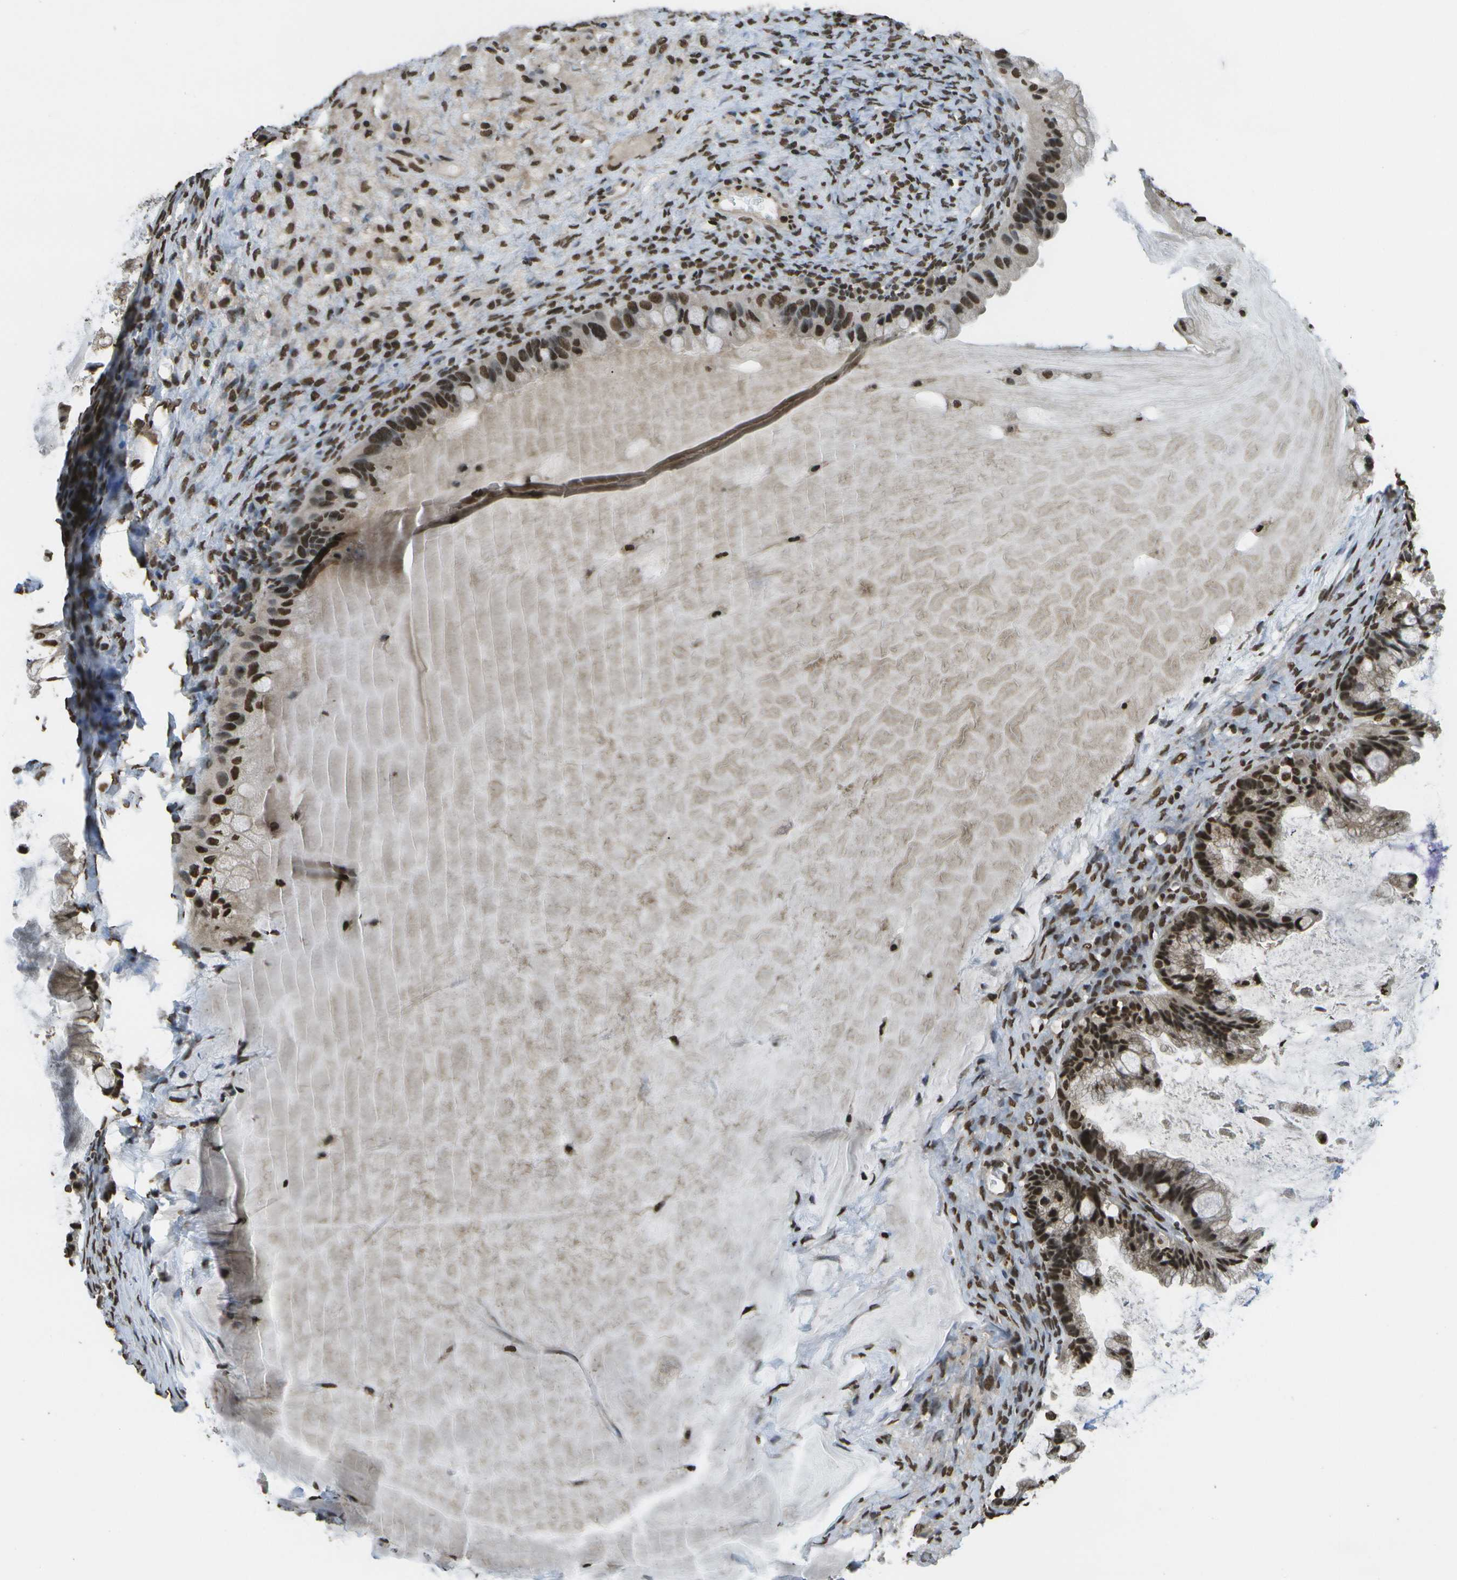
{"staining": {"intensity": "strong", "quantity": ">75%", "location": "nuclear"}, "tissue": "ovarian cancer", "cell_type": "Tumor cells", "image_type": "cancer", "snomed": [{"axis": "morphology", "description": "Cystadenocarcinoma, mucinous, NOS"}, {"axis": "topography", "description": "Ovary"}], "caption": "Ovarian cancer (mucinous cystadenocarcinoma) stained with immunohistochemistry exhibits strong nuclear positivity in about >75% of tumor cells.", "gene": "SPEN", "patient": {"sex": "female", "age": 57}}